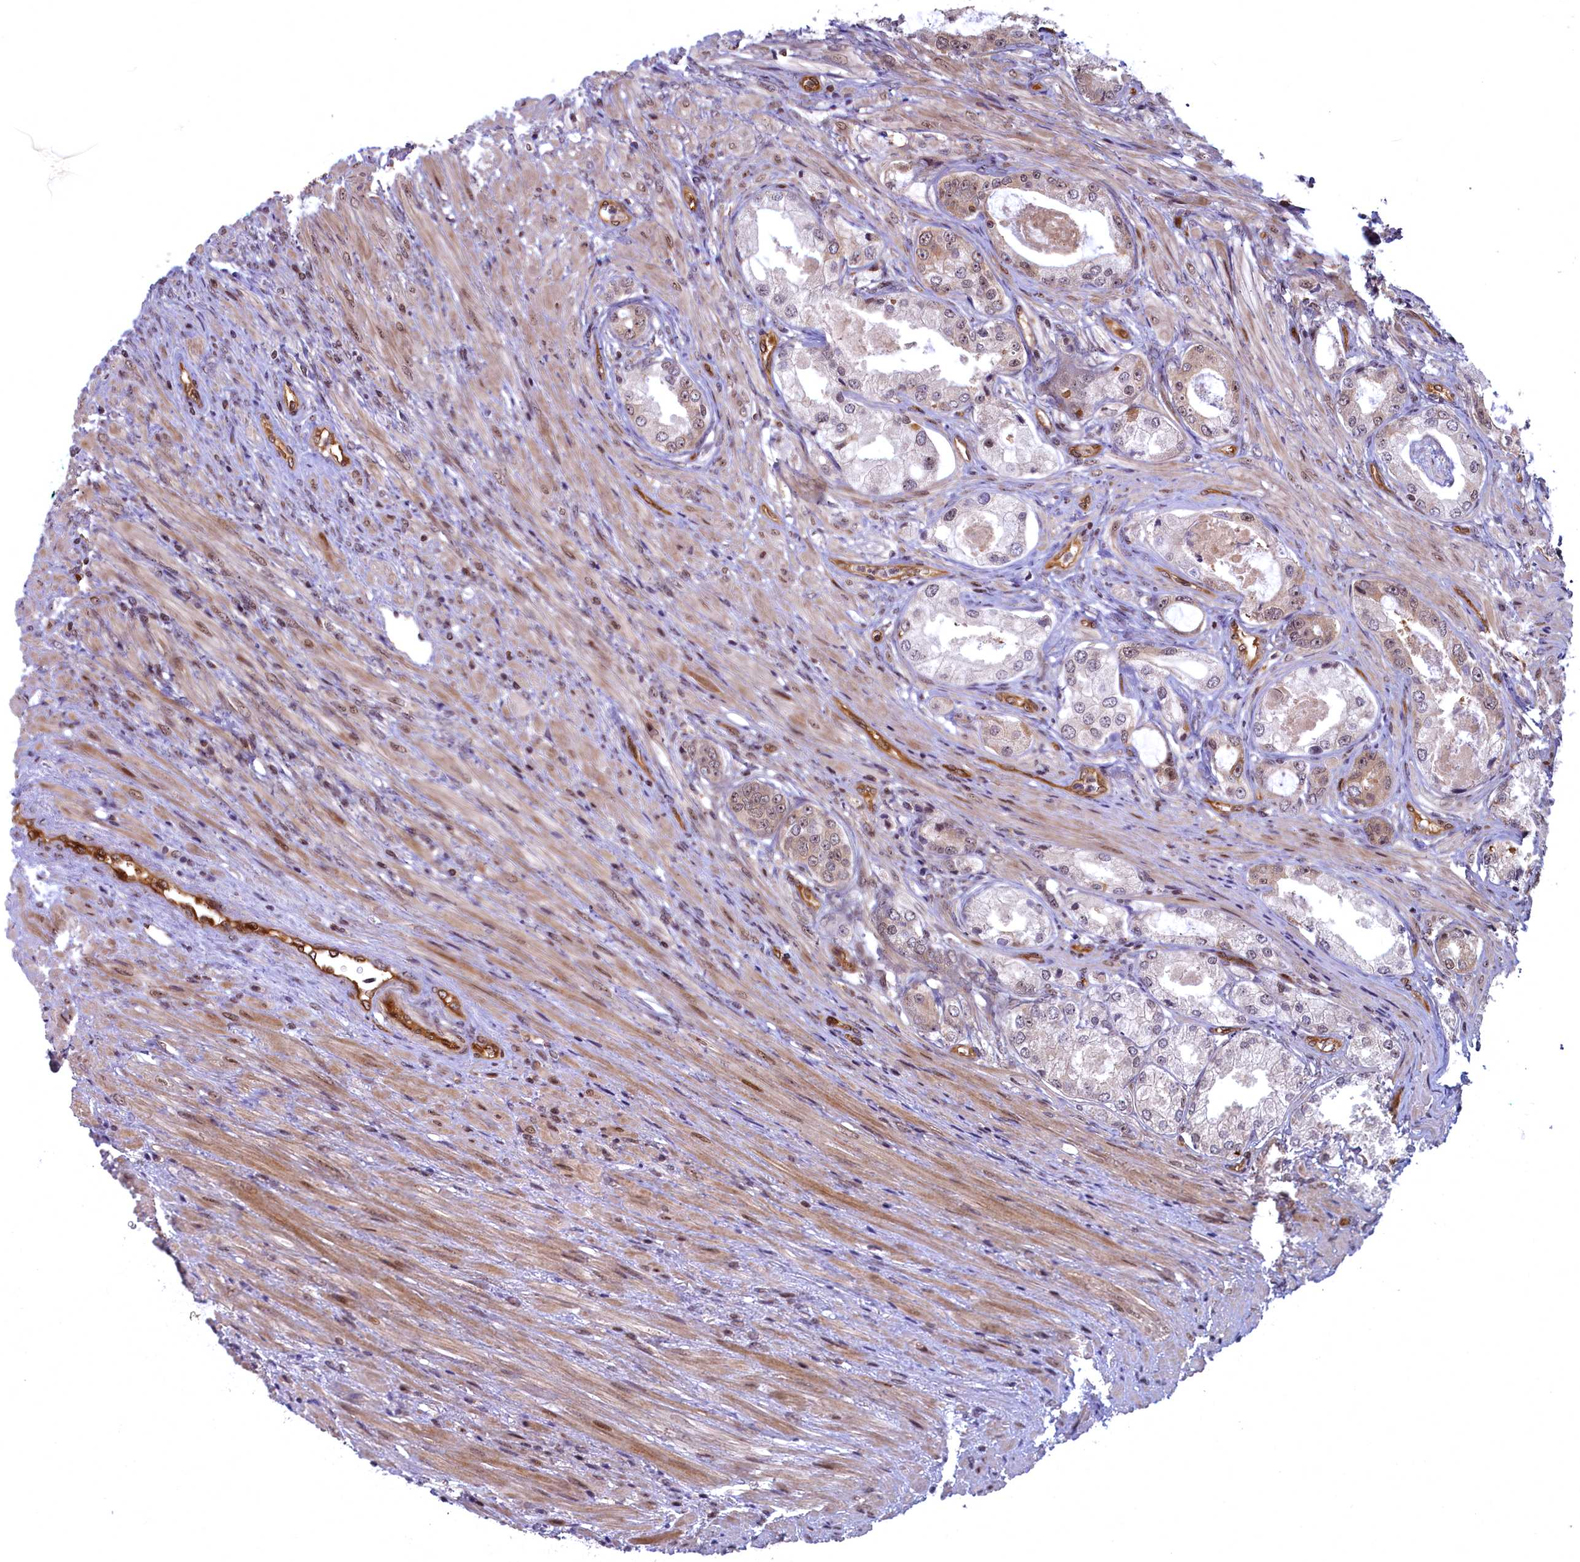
{"staining": {"intensity": "weak", "quantity": "<25%", "location": "cytoplasmic/membranous,nuclear"}, "tissue": "prostate cancer", "cell_type": "Tumor cells", "image_type": "cancer", "snomed": [{"axis": "morphology", "description": "Adenocarcinoma, Low grade"}, {"axis": "topography", "description": "Prostate"}], "caption": "Prostate cancer stained for a protein using immunohistochemistry (IHC) reveals no staining tumor cells.", "gene": "SNRK", "patient": {"sex": "male", "age": 68}}